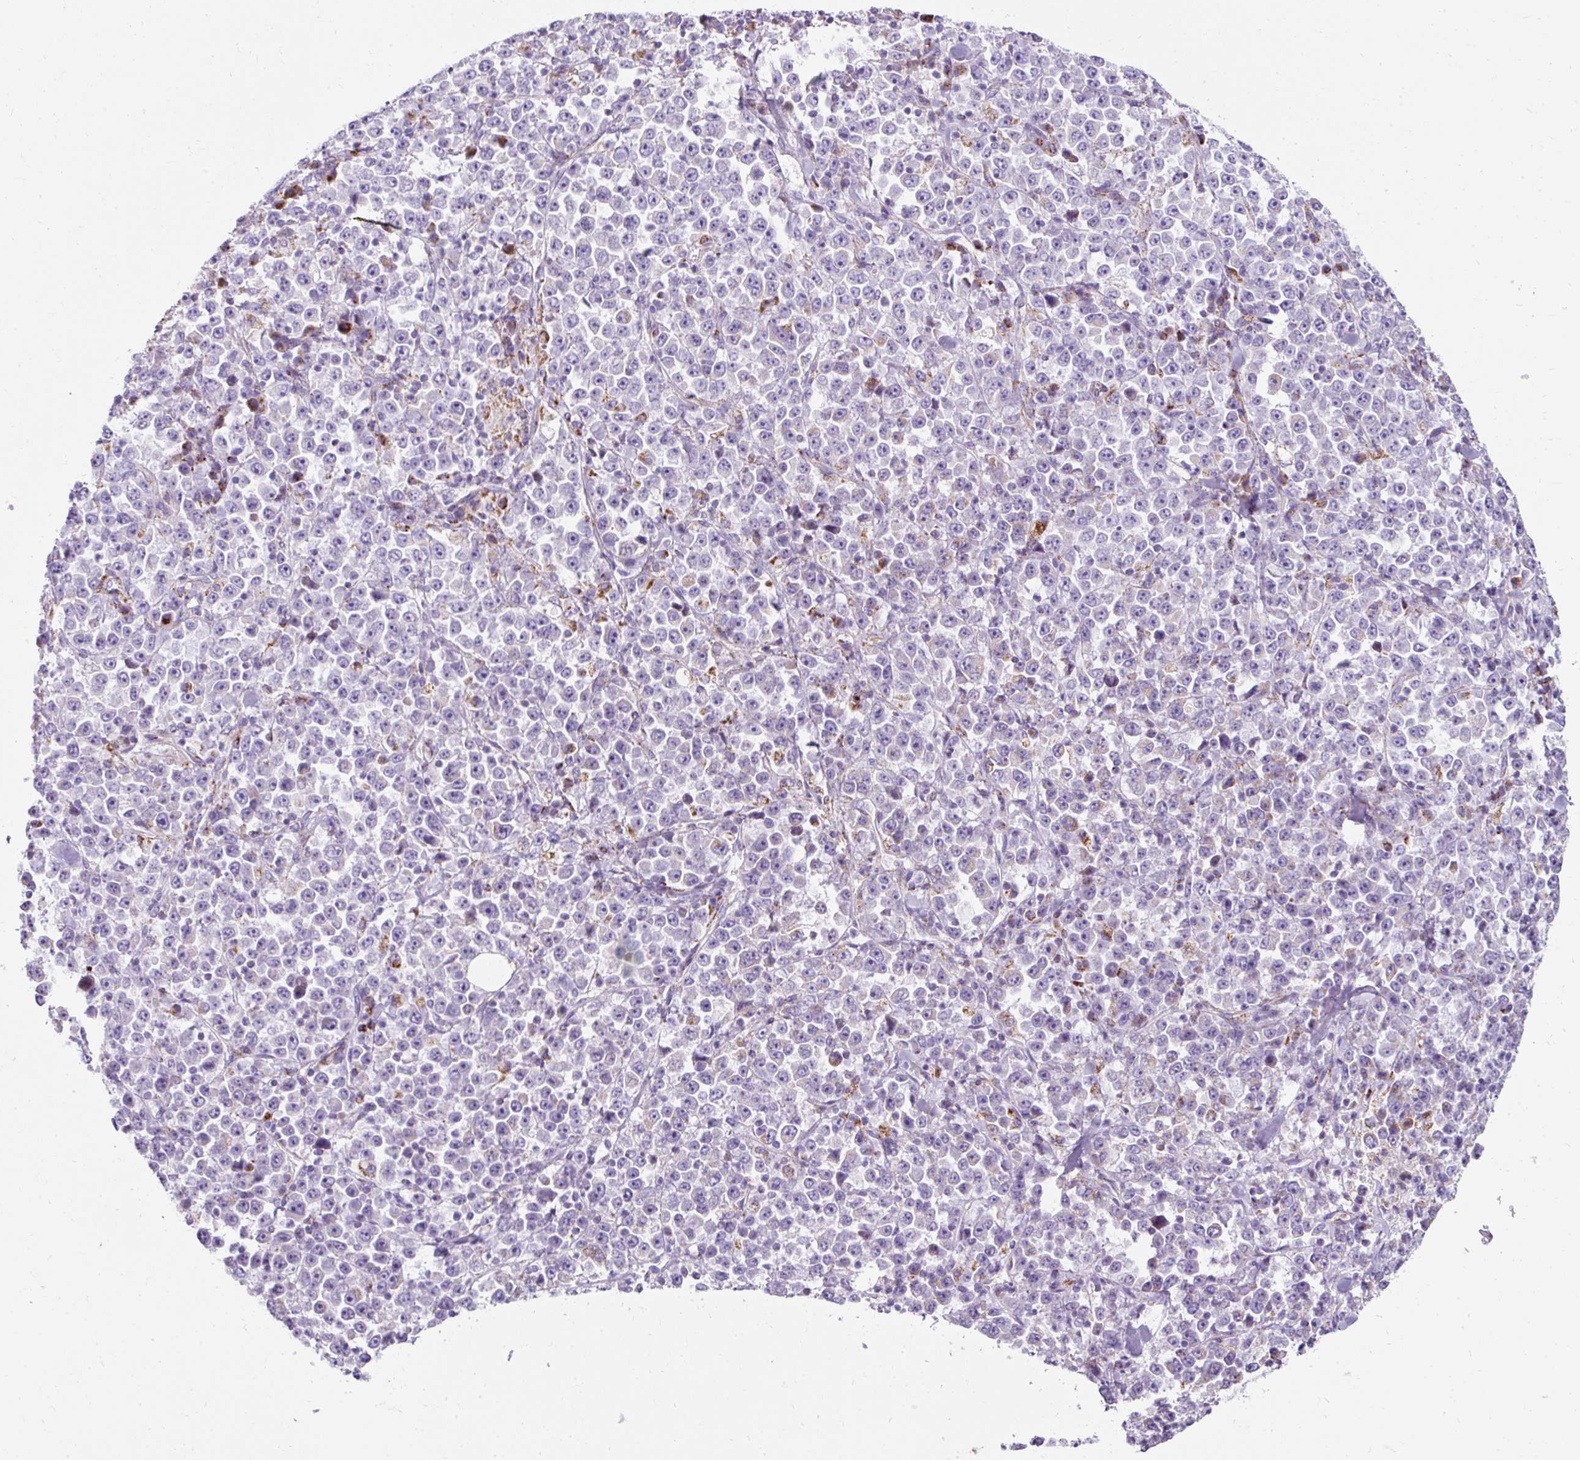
{"staining": {"intensity": "negative", "quantity": "none", "location": "none"}, "tissue": "stomach cancer", "cell_type": "Tumor cells", "image_type": "cancer", "snomed": [{"axis": "morphology", "description": "Normal tissue, NOS"}, {"axis": "morphology", "description": "Adenocarcinoma, NOS"}, {"axis": "topography", "description": "Stomach, upper"}, {"axis": "topography", "description": "Stomach"}], "caption": "Immunohistochemistry (IHC) histopathology image of neoplastic tissue: human stomach cancer (adenocarcinoma) stained with DAB demonstrates no significant protein positivity in tumor cells.", "gene": "PLPP2", "patient": {"sex": "male", "age": 59}}